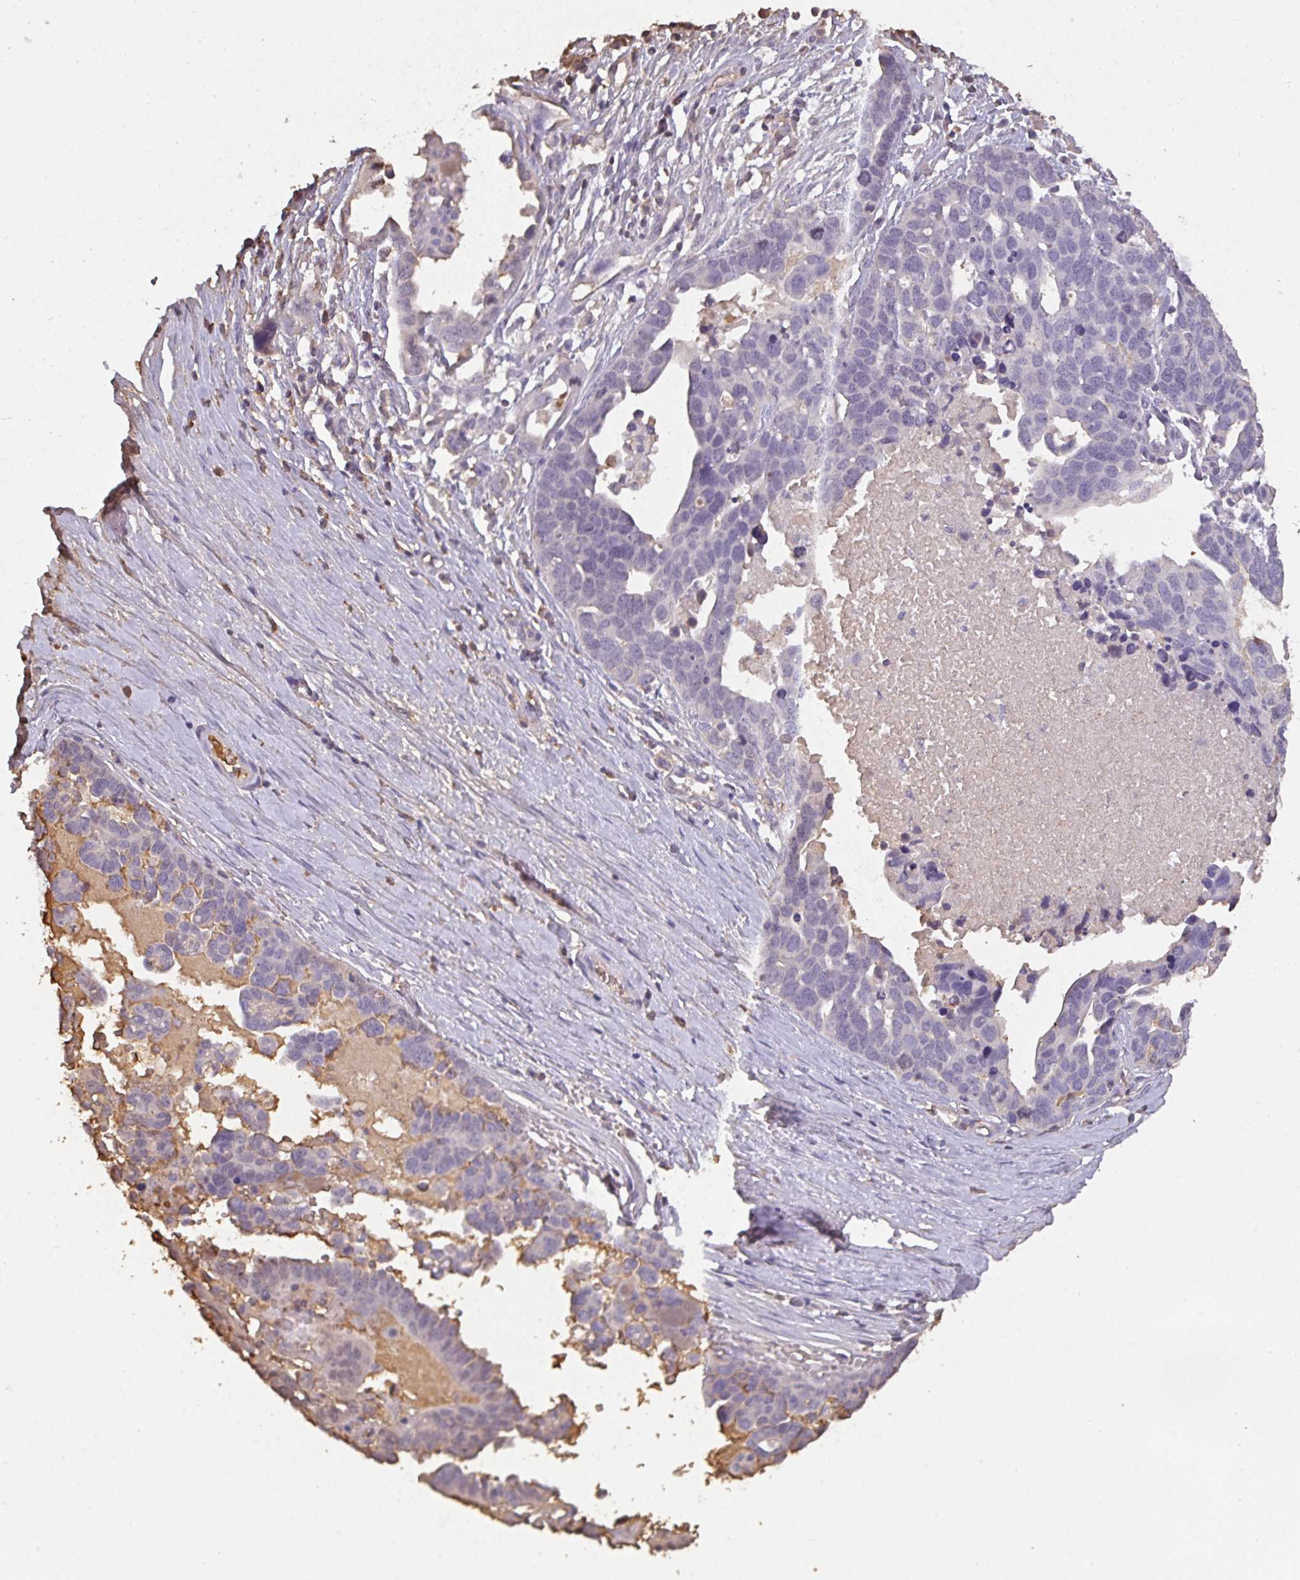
{"staining": {"intensity": "negative", "quantity": "none", "location": "none"}, "tissue": "ovarian cancer", "cell_type": "Tumor cells", "image_type": "cancer", "snomed": [{"axis": "morphology", "description": "Cystadenocarcinoma, serous, NOS"}, {"axis": "topography", "description": "Ovary"}], "caption": "Ovarian serous cystadenocarcinoma was stained to show a protein in brown. There is no significant positivity in tumor cells.", "gene": "SMYD5", "patient": {"sex": "female", "age": 54}}